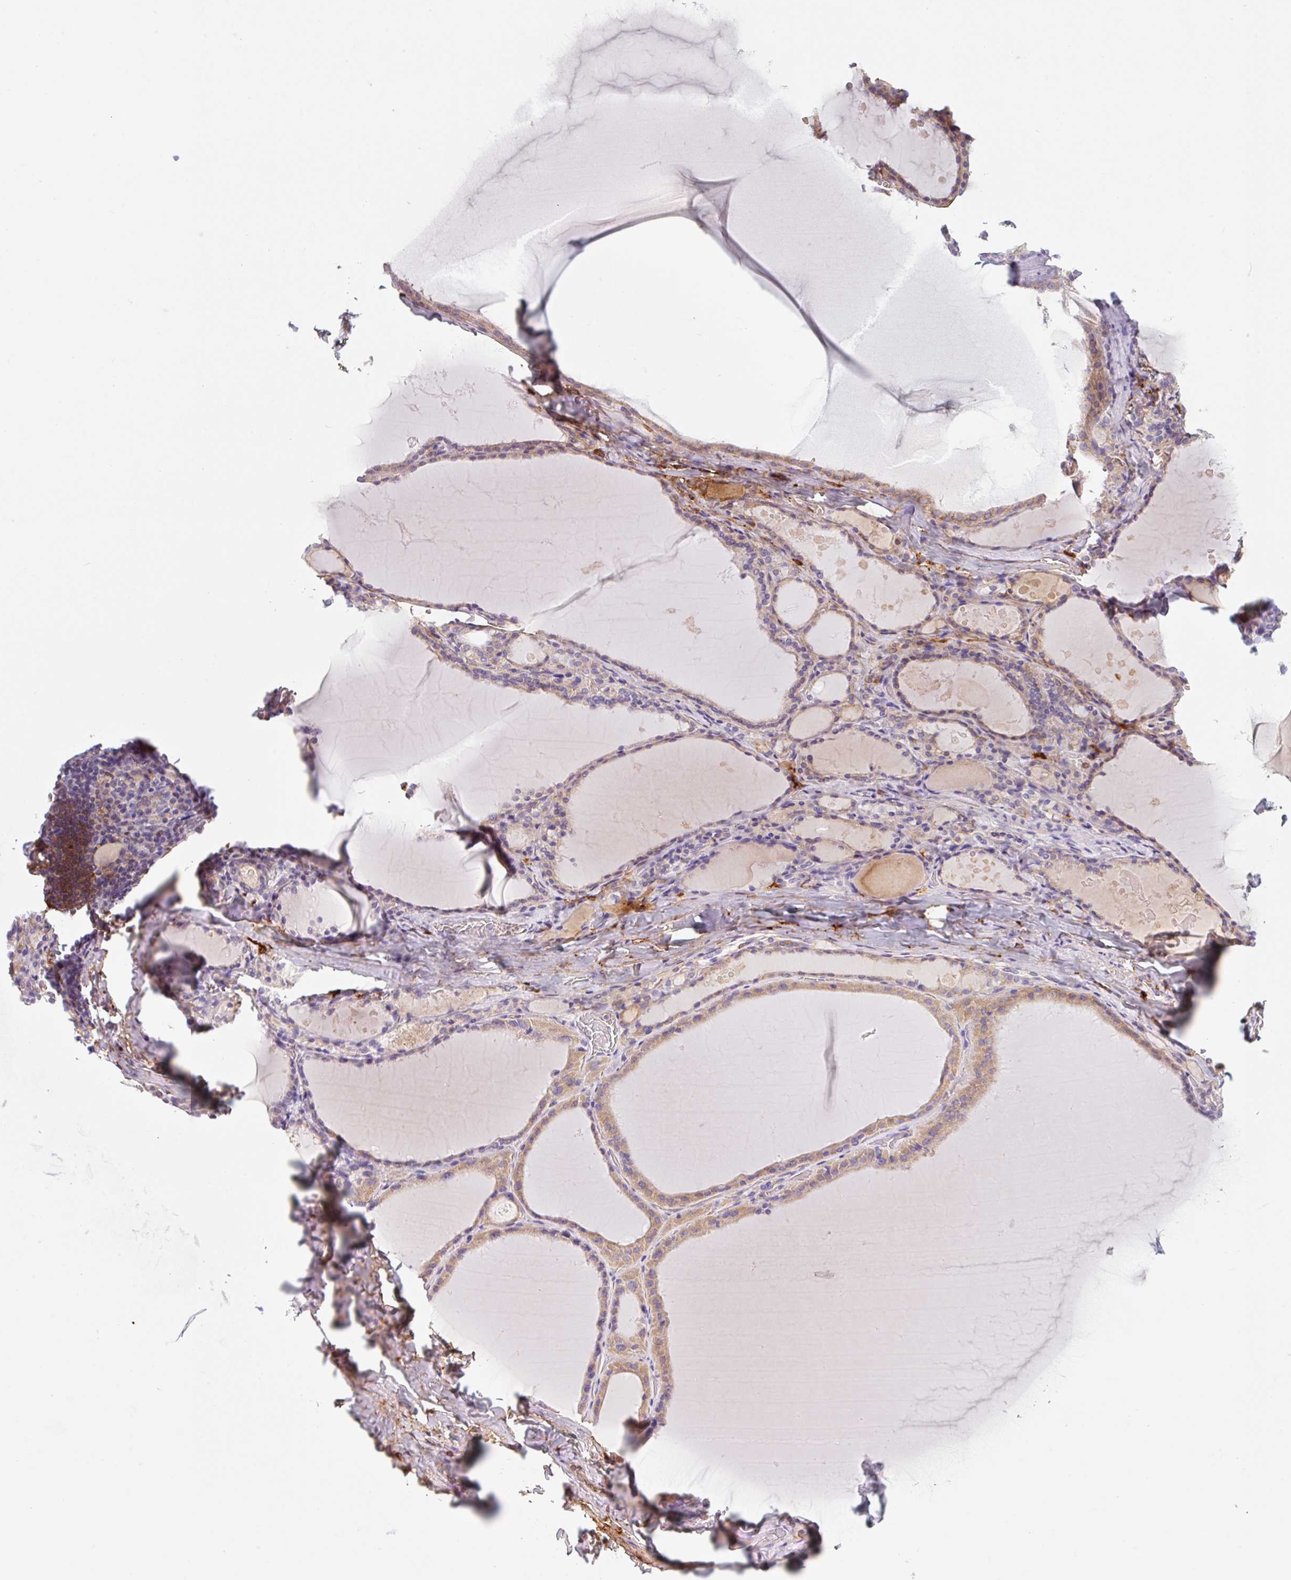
{"staining": {"intensity": "moderate", "quantity": ">75%", "location": "cytoplasmic/membranous"}, "tissue": "thyroid gland", "cell_type": "Glandular cells", "image_type": "normal", "snomed": [{"axis": "morphology", "description": "Normal tissue, NOS"}, {"axis": "topography", "description": "Thyroid gland"}], "caption": "High-power microscopy captured an immunohistochemistry photomicrograph of benign thyroid gland, revealing moderate cytoplasmic/membranous staining in approximately >75% of glandular cells. (DAB (3,3'-diaminobenzidine) = brown stain, brightfield microscopy at high magnification).", "gene": "LYVE1", "patient": {"sex": "male", "age": 56}}